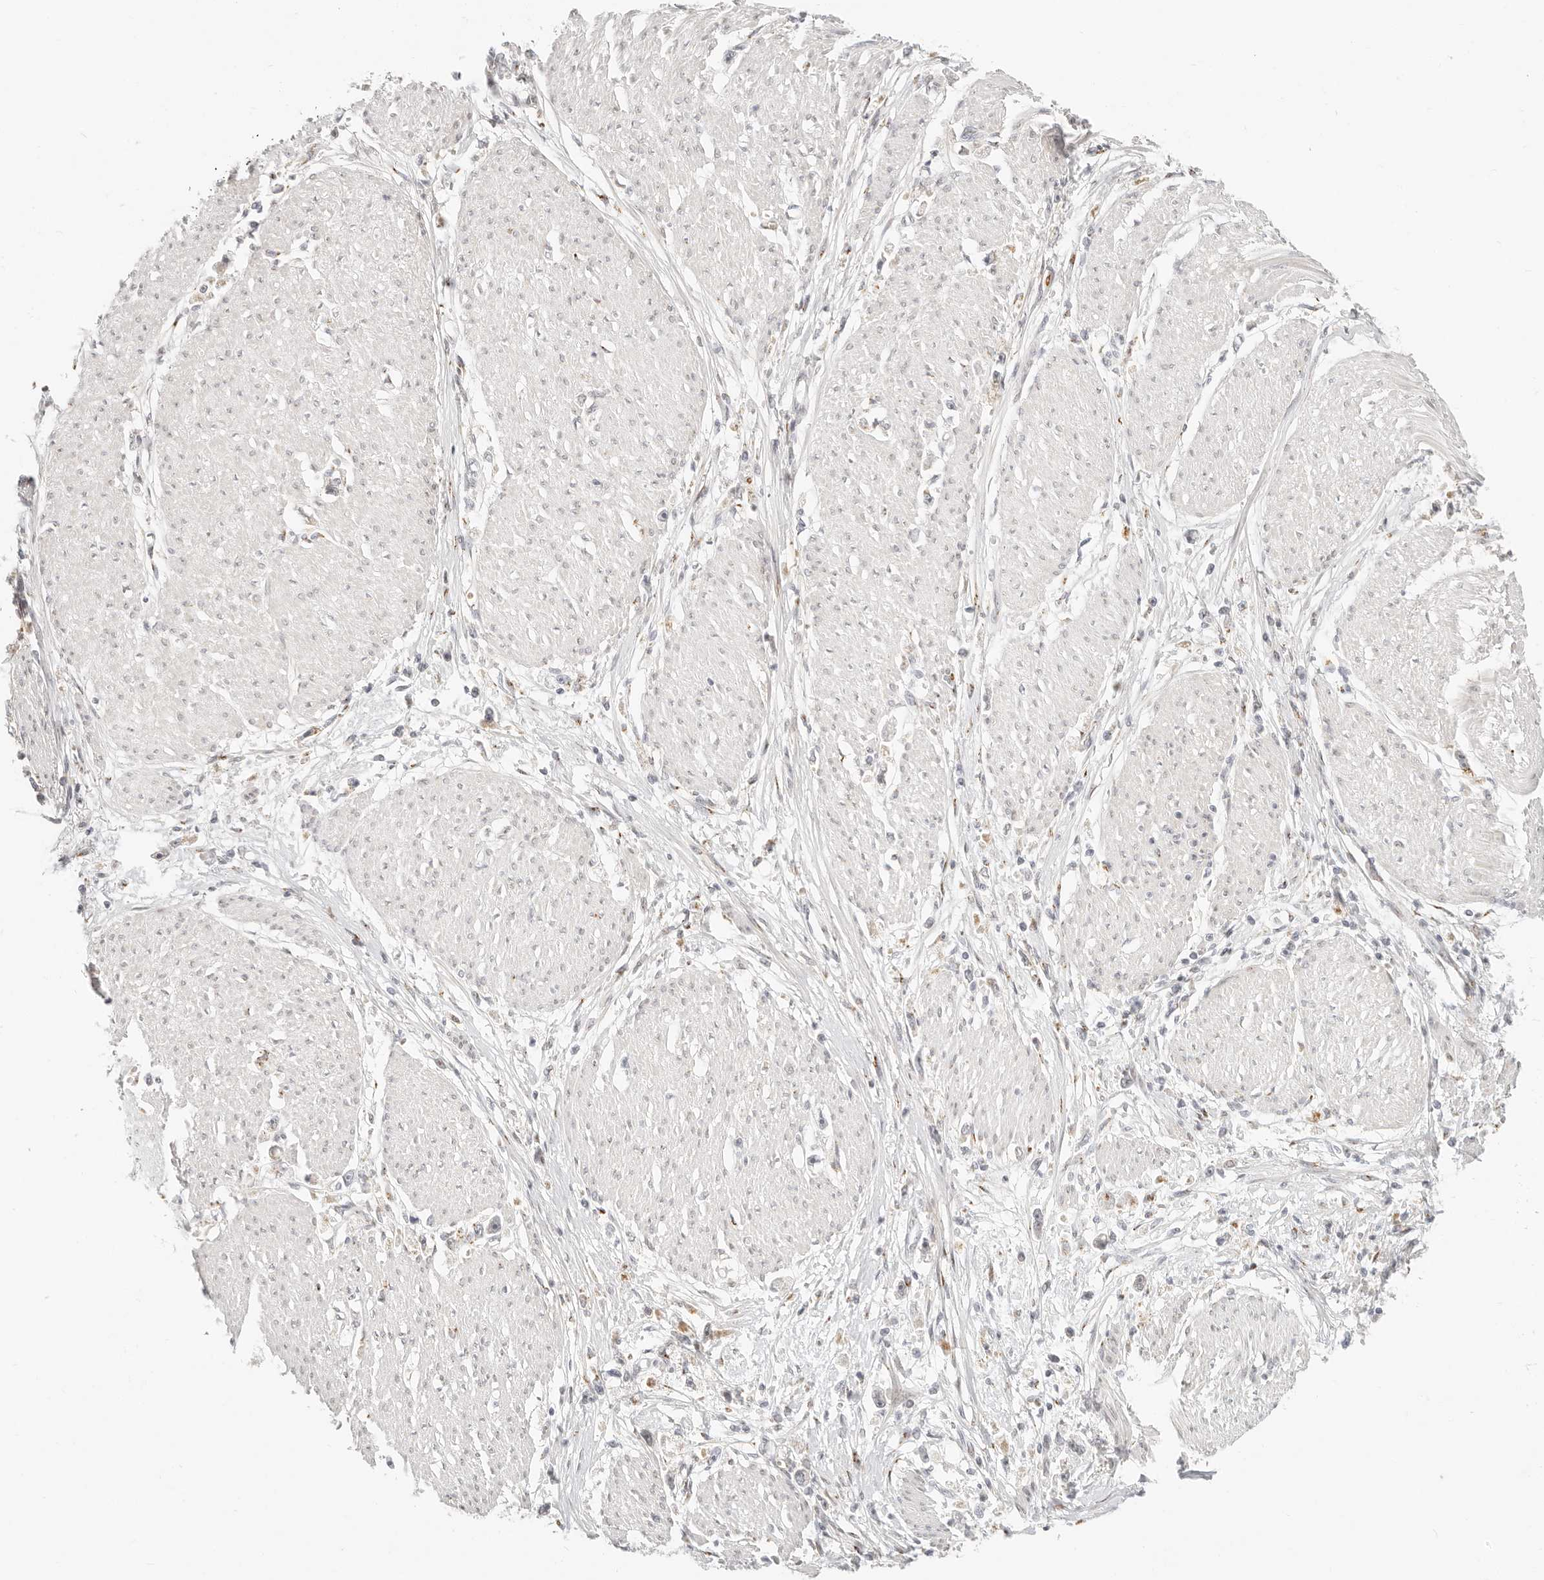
{"staining": {"intensity": "moderate", "quantity": "25%-75%", "location": "cytoplasmic/membranous"}, "tissue": "stomach cancer", "cell_type": "Tumor cells", "image_type": "cancer", "snomed": [{"axis": "morphology", "description": "Adenocarcinoma, NOS"}, {"axis": "topography", "description": "Stomach"}], "caption": "A photomicrograph of human adenocarcinoma (stomach) stained for a protein displays moderate cytoplasmic/membranous brown staining in tumor cells.", "gene": "FAM20B", "patient": {"sex": "female", "age": 59}}